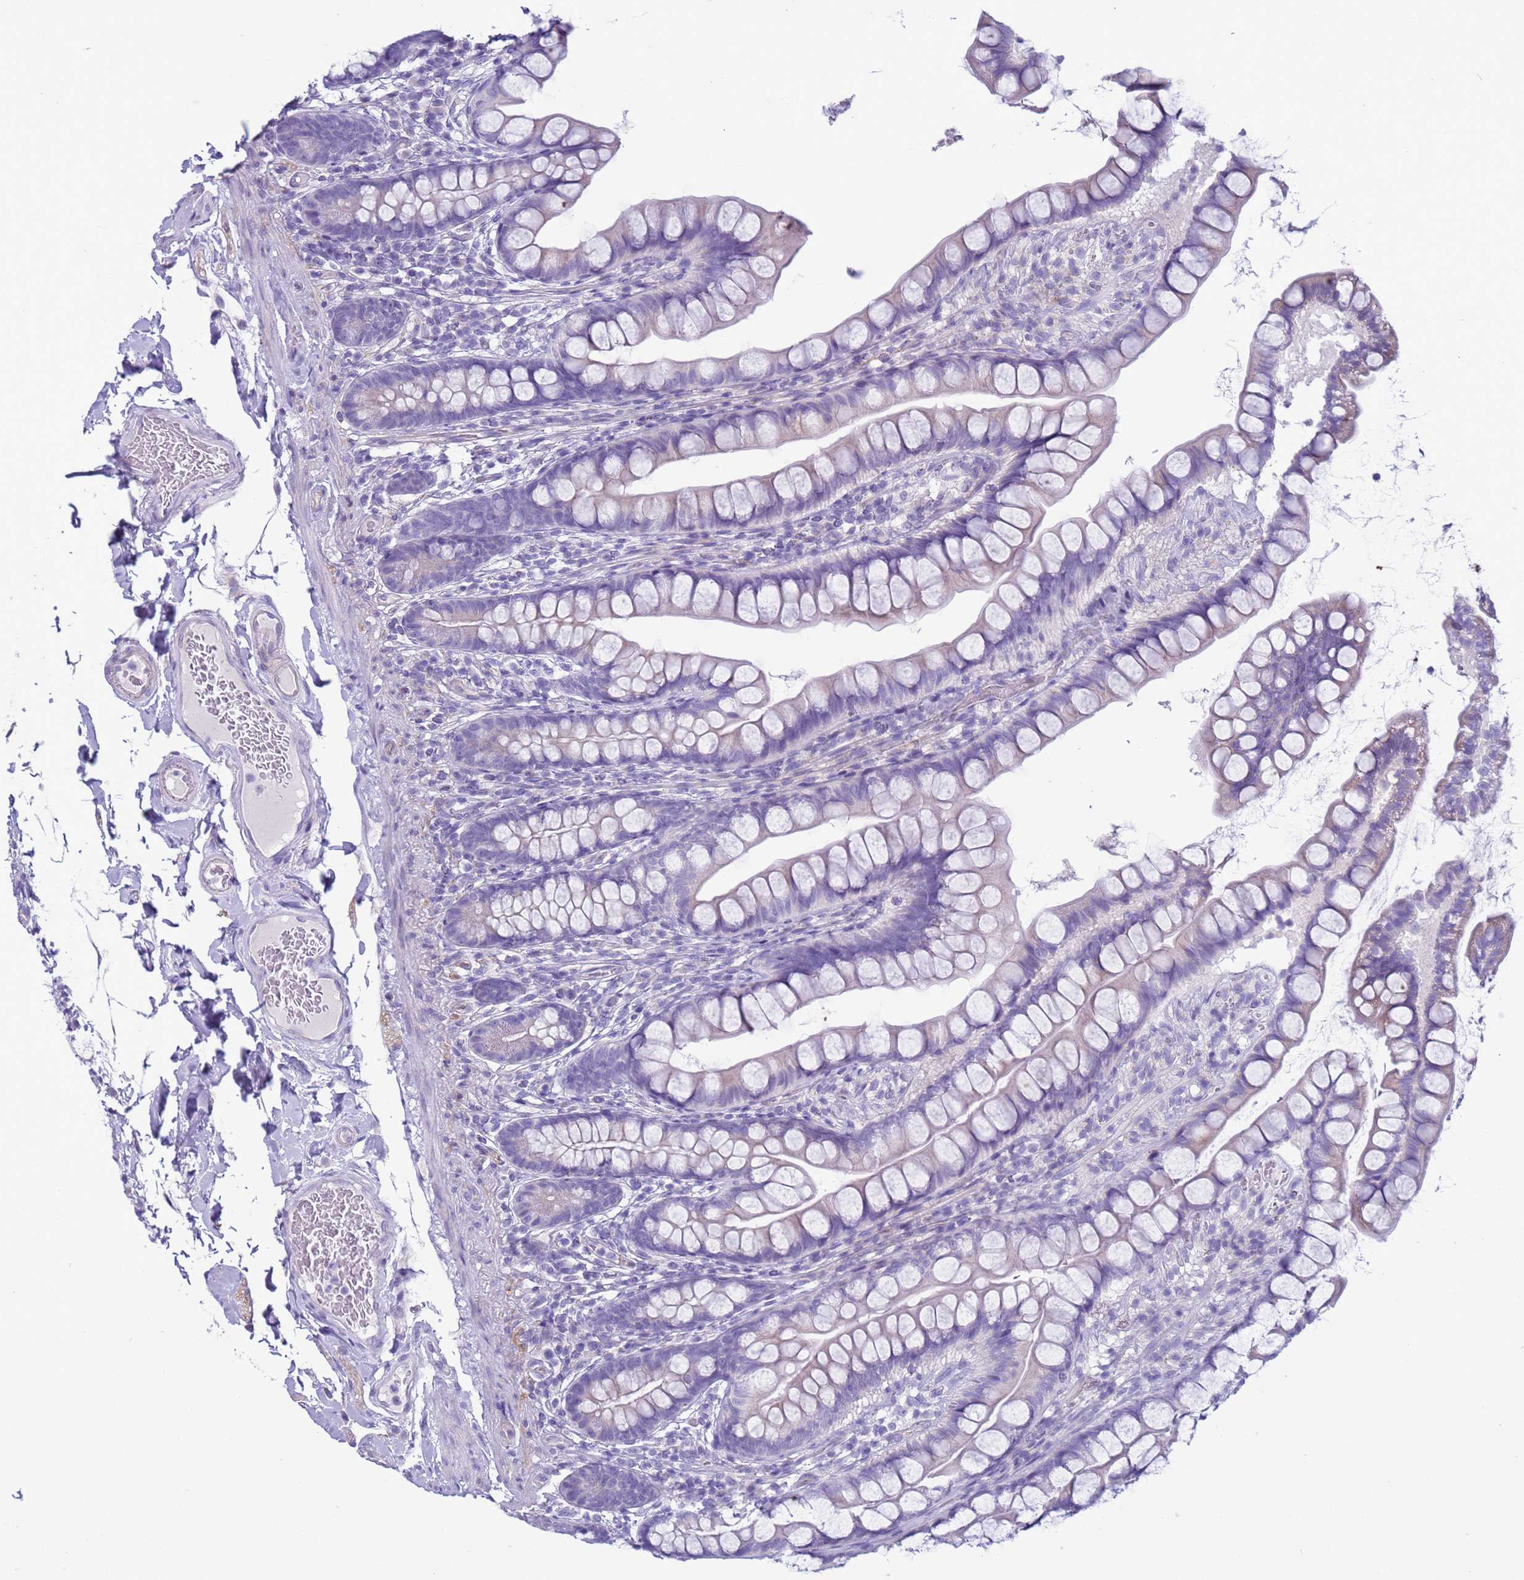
{"staining": {"intensity": "negative", "quantity": "none", "location": "none"}, "tissue": "small intestine", "cell_type": "Glandular cells", "image_type": "normal", "snomed": [{"axis": "morphology", "description": "Normal tissue, NOS"}, {"axis": "topography", "description": "Small intestine"}], "caption": "This image is of normal small intestine stained with immunohistochemistry (IHC) to label a protein in brown with the nuclei are counter-stained blue. There is no expression in glandular cells.", "gene": "CST1", "patient": {"sex": "male", "age": 70}}